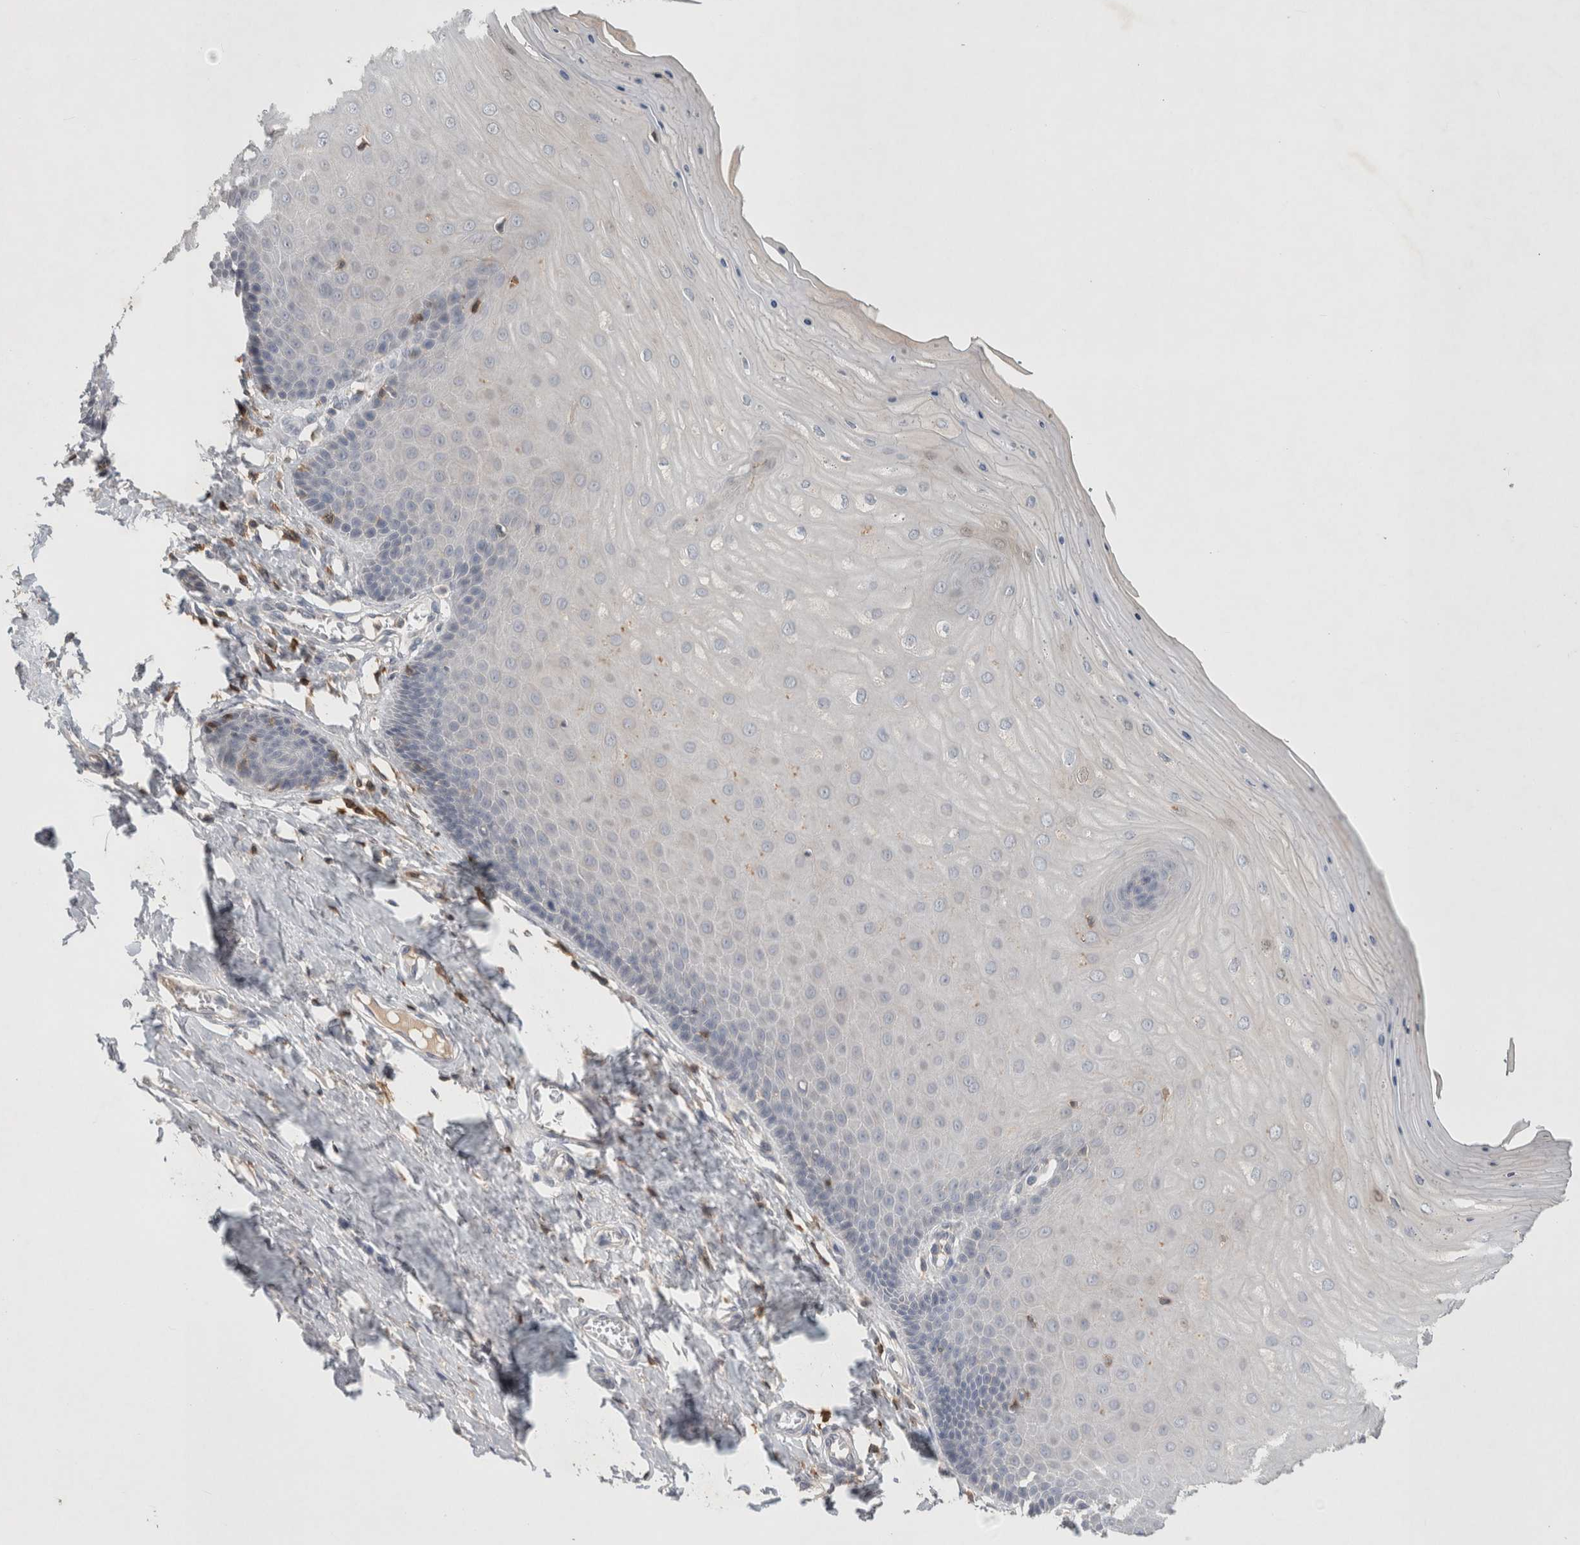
{"staining": {"intensity": "negative", "quantity": "none", "location": "none"}, "tissue": "cervix", "cell_type": "Squamous epithelial cells", "image_type": "normal", "snomed": [{"axis": "morphology", "description": "Normal tissue, NOS"}, {"axis": "topography", "description": "Cervix"}], "caption": "This is an immunohistochemistry (IHC) histopathology image of unremarkable human cervix. There is no expression in squamous epithelial cells.", "gene": "GFRA2", "patient": {"sex": "female", "age": 55}}